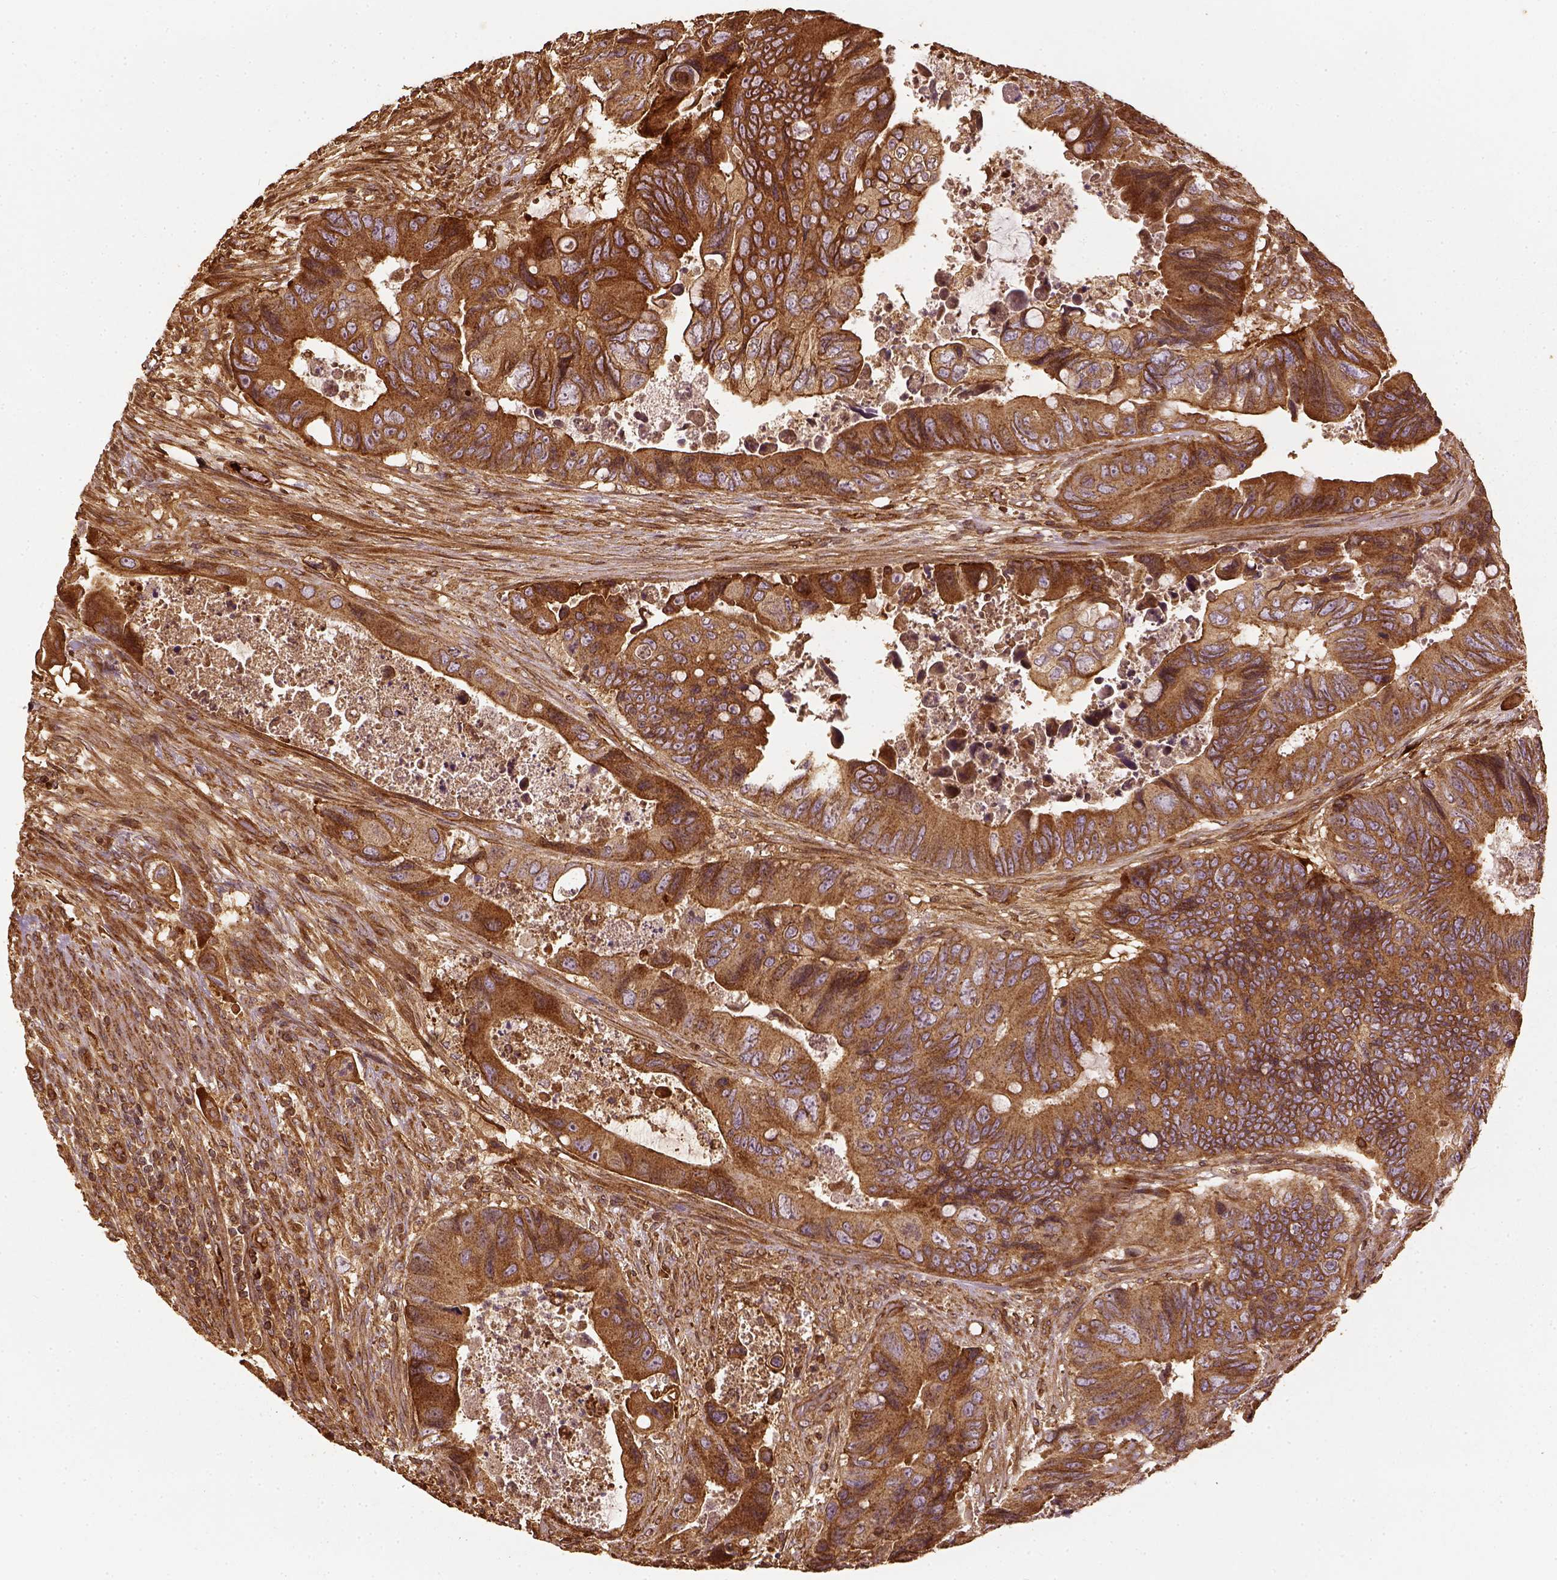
{"staining": {"intensity": "weak", "quantity": ">75%", "location": "cytoplasmic/membranous"}, "tissue": "colorectal cancer", "cell_type": "Tumor cells", "image_type": "cancer", "snomed": [{"axis": "morphology", "description": "Adenocarcinoma, NOS"}, {"axis": "topography", "description": "Rectum"}], "caption": "Adenocarcinoma (colorectal) stained for a protein reveals weak cytoplasmic/membranous positivity in tumor cells. (brown staining indicates protein expression, while blue staining denotes nuclei).", "gene": "VEGFA", "patient": {"sex": "male", "age": 63}}